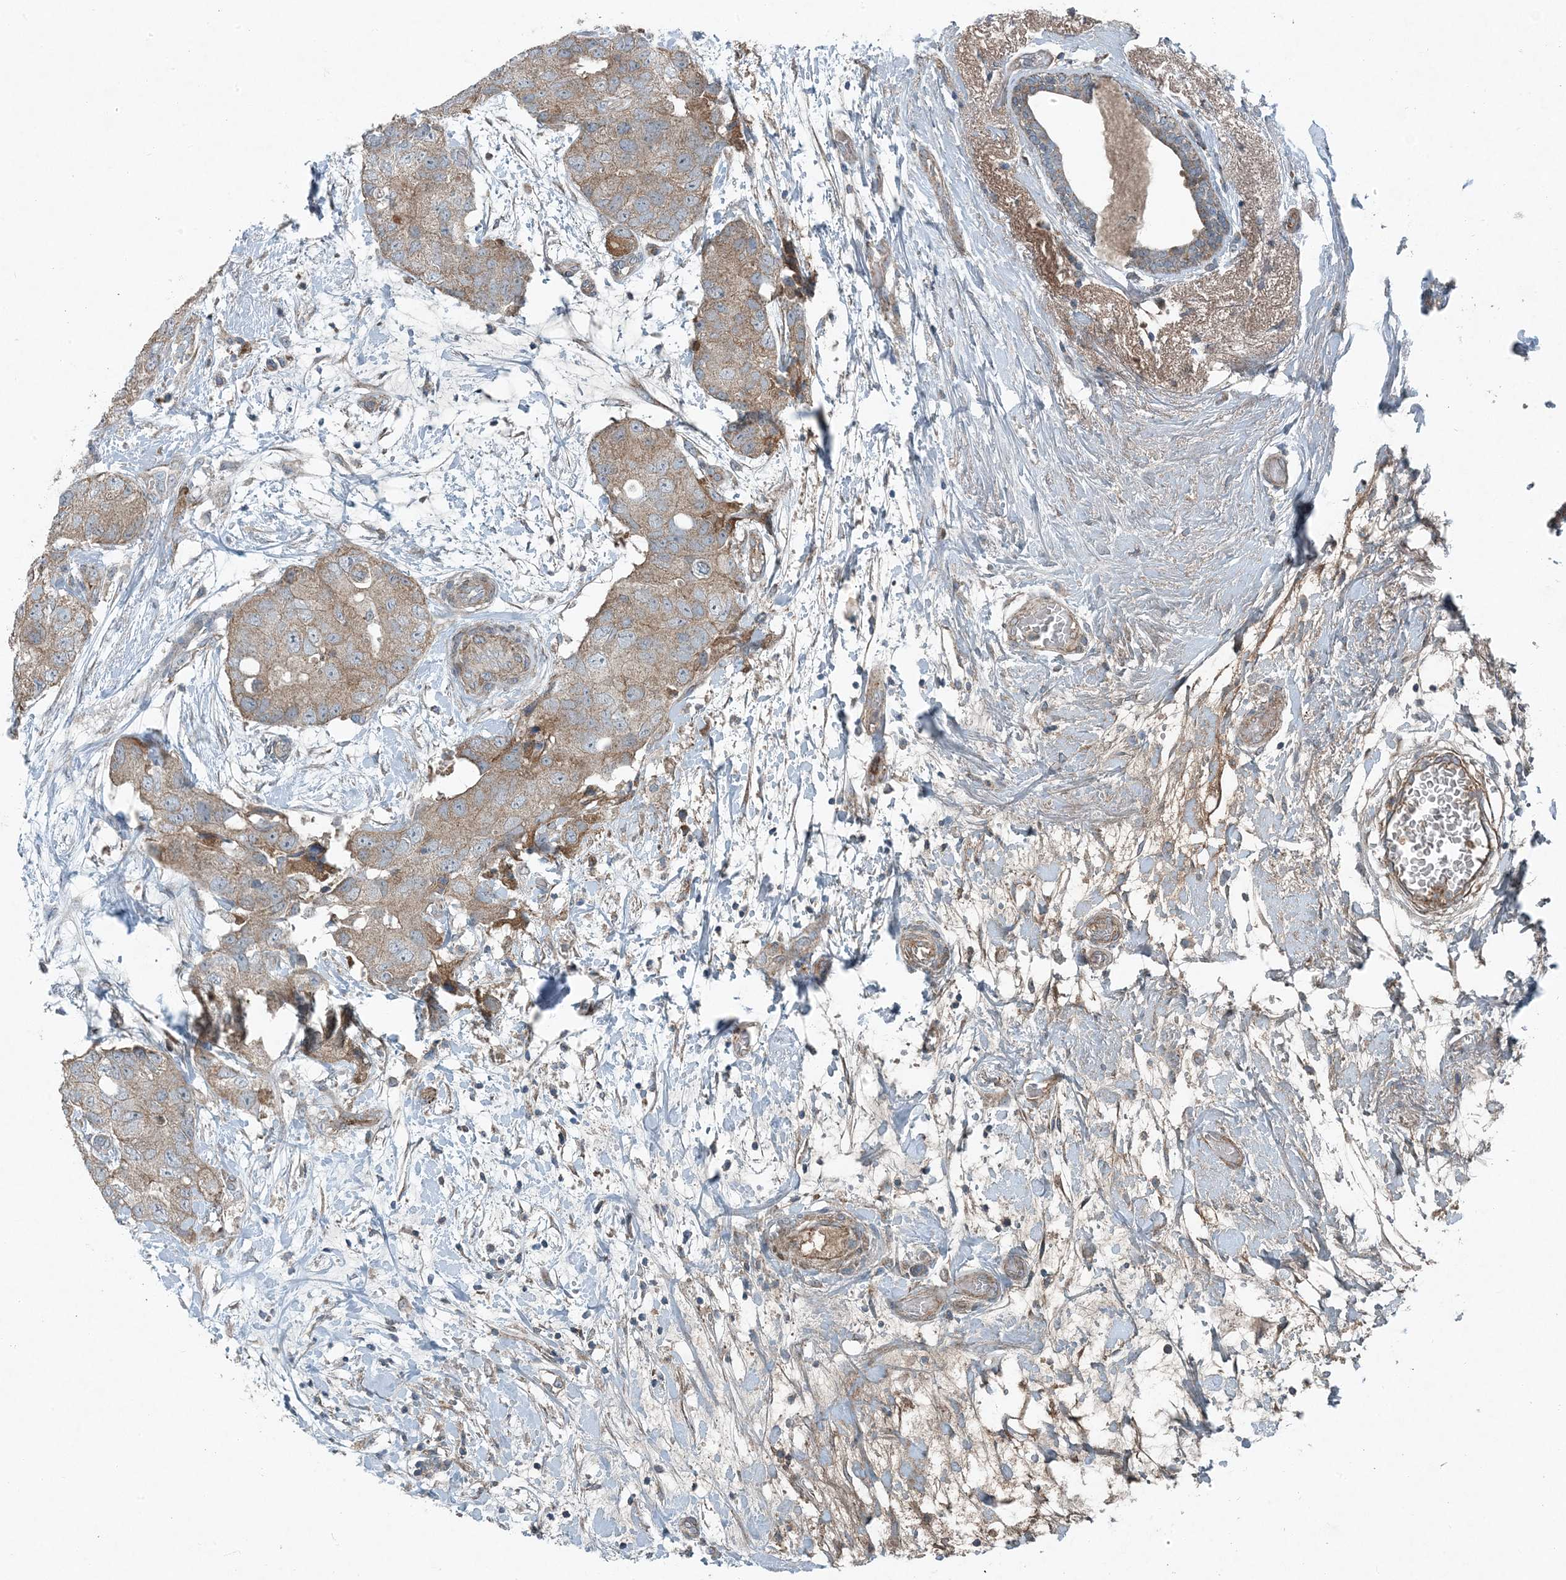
{"staining": {"intensity": "moderate", "quantity": "<25%", "location": "cytoplasmic/membranous"}, "tissue": "breast cancer", "cell_type": "Tumor cells", "image_type": "cancer", "snomed": [{"axis": "morphology", "description": "Duct carcinoma"}, {"axis": "topography", "description": "Breast"}], "caption": "Human infiltrating ductal carcinoma (breast) stained with a protein marker shows moderate staining in tumor cells.", "gene": "APOM", "patient": {"sex": "female", "age": 62}}